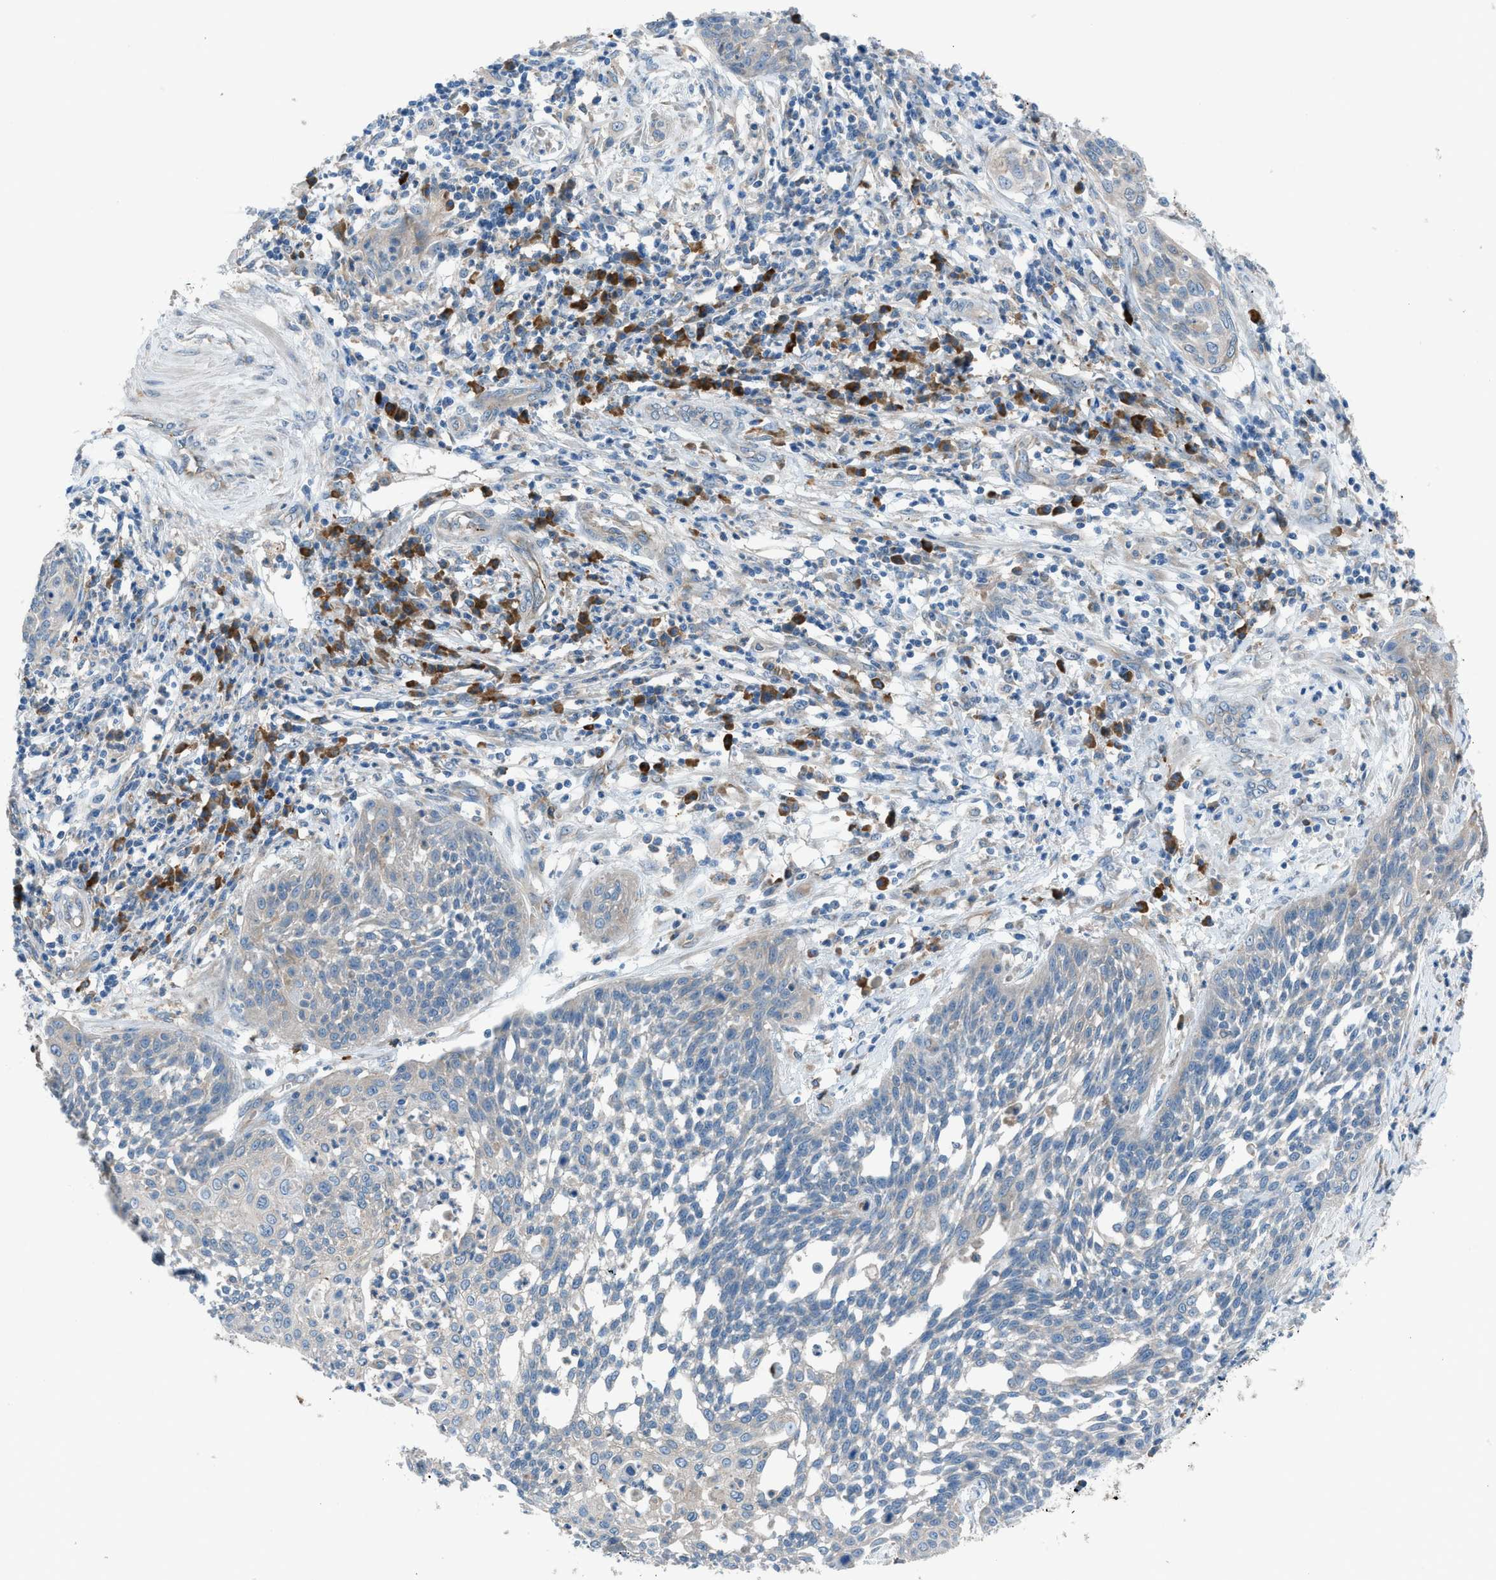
{"staining": {"intensity": "negative", "quantity": "none", "location": "none"}, "tissue": "cervical cancer", "cell_type": "Tumor cells", "image_type": "cancer", "snomed": [{"axis": "morphology", "description": "Squamous cell carcinoma, NOS"}, {"axis": "topography", "description": "Cervix"}], "caption": "A high-resolution image shows immunohistochemistry staining of cervical cancer, which displays no significant staining in tumor cells.", "gene": "HEG1", "patient": {"sex": "female", "age": 34}}